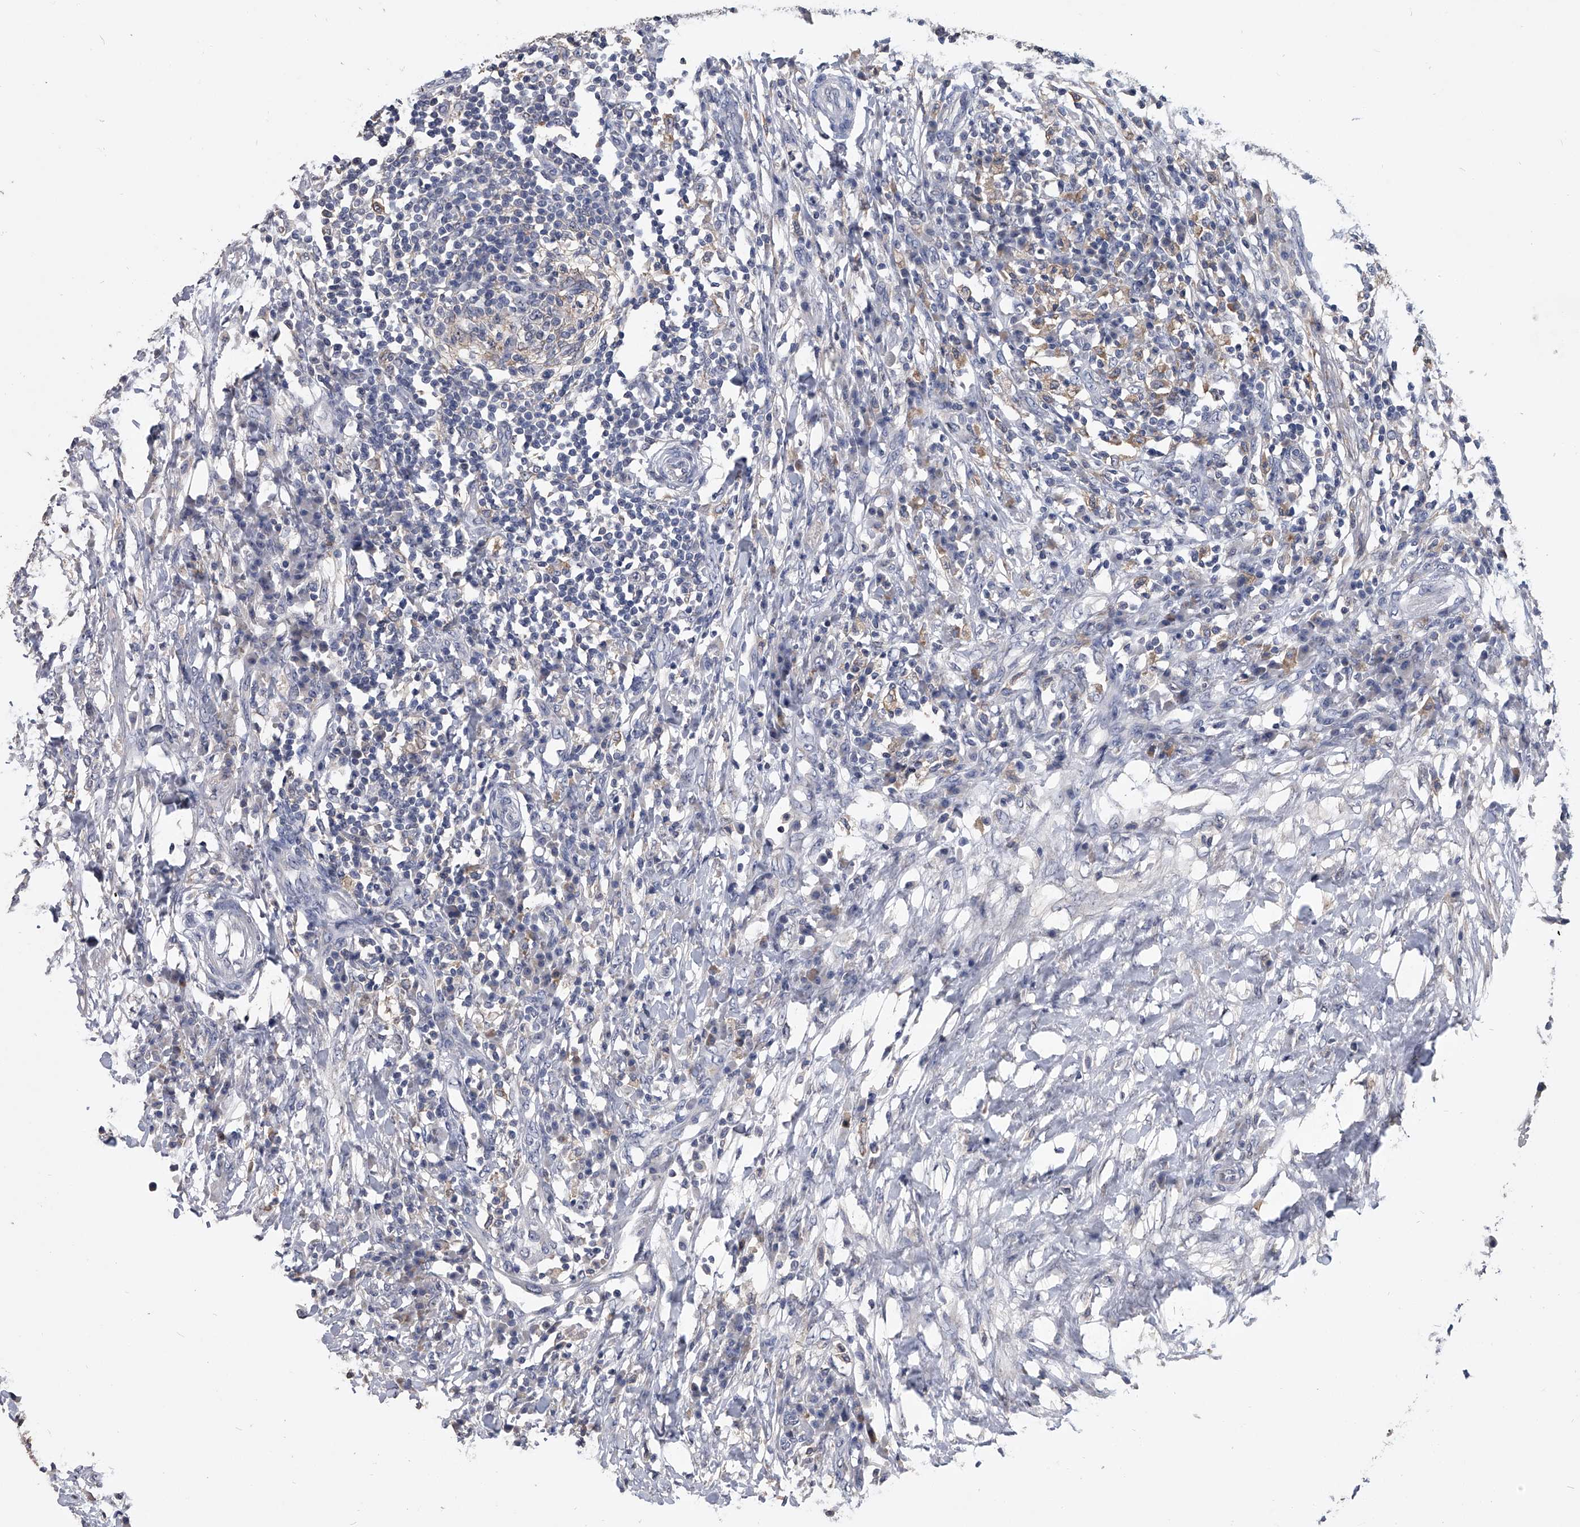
{"staining": {"intensity": "negative", "quantity": "none", "location": "none"}, "tissue": "colorectal cancer", "cell_type": "Tumor cells", "image_type": "cancer", "snomed": [{"axis": "morphology", "description": "Adenocarcinoma, NOS"}, {"axis": "topography", "description": "Colon"}], "caption": "This is an immunohistochemistry histopathology image of human colorectal cancer (adenocarcinoma). There is no staining in tumor cells.", "gene": "MAP4K3", "patient": {"sex": "male", "age": 83}}